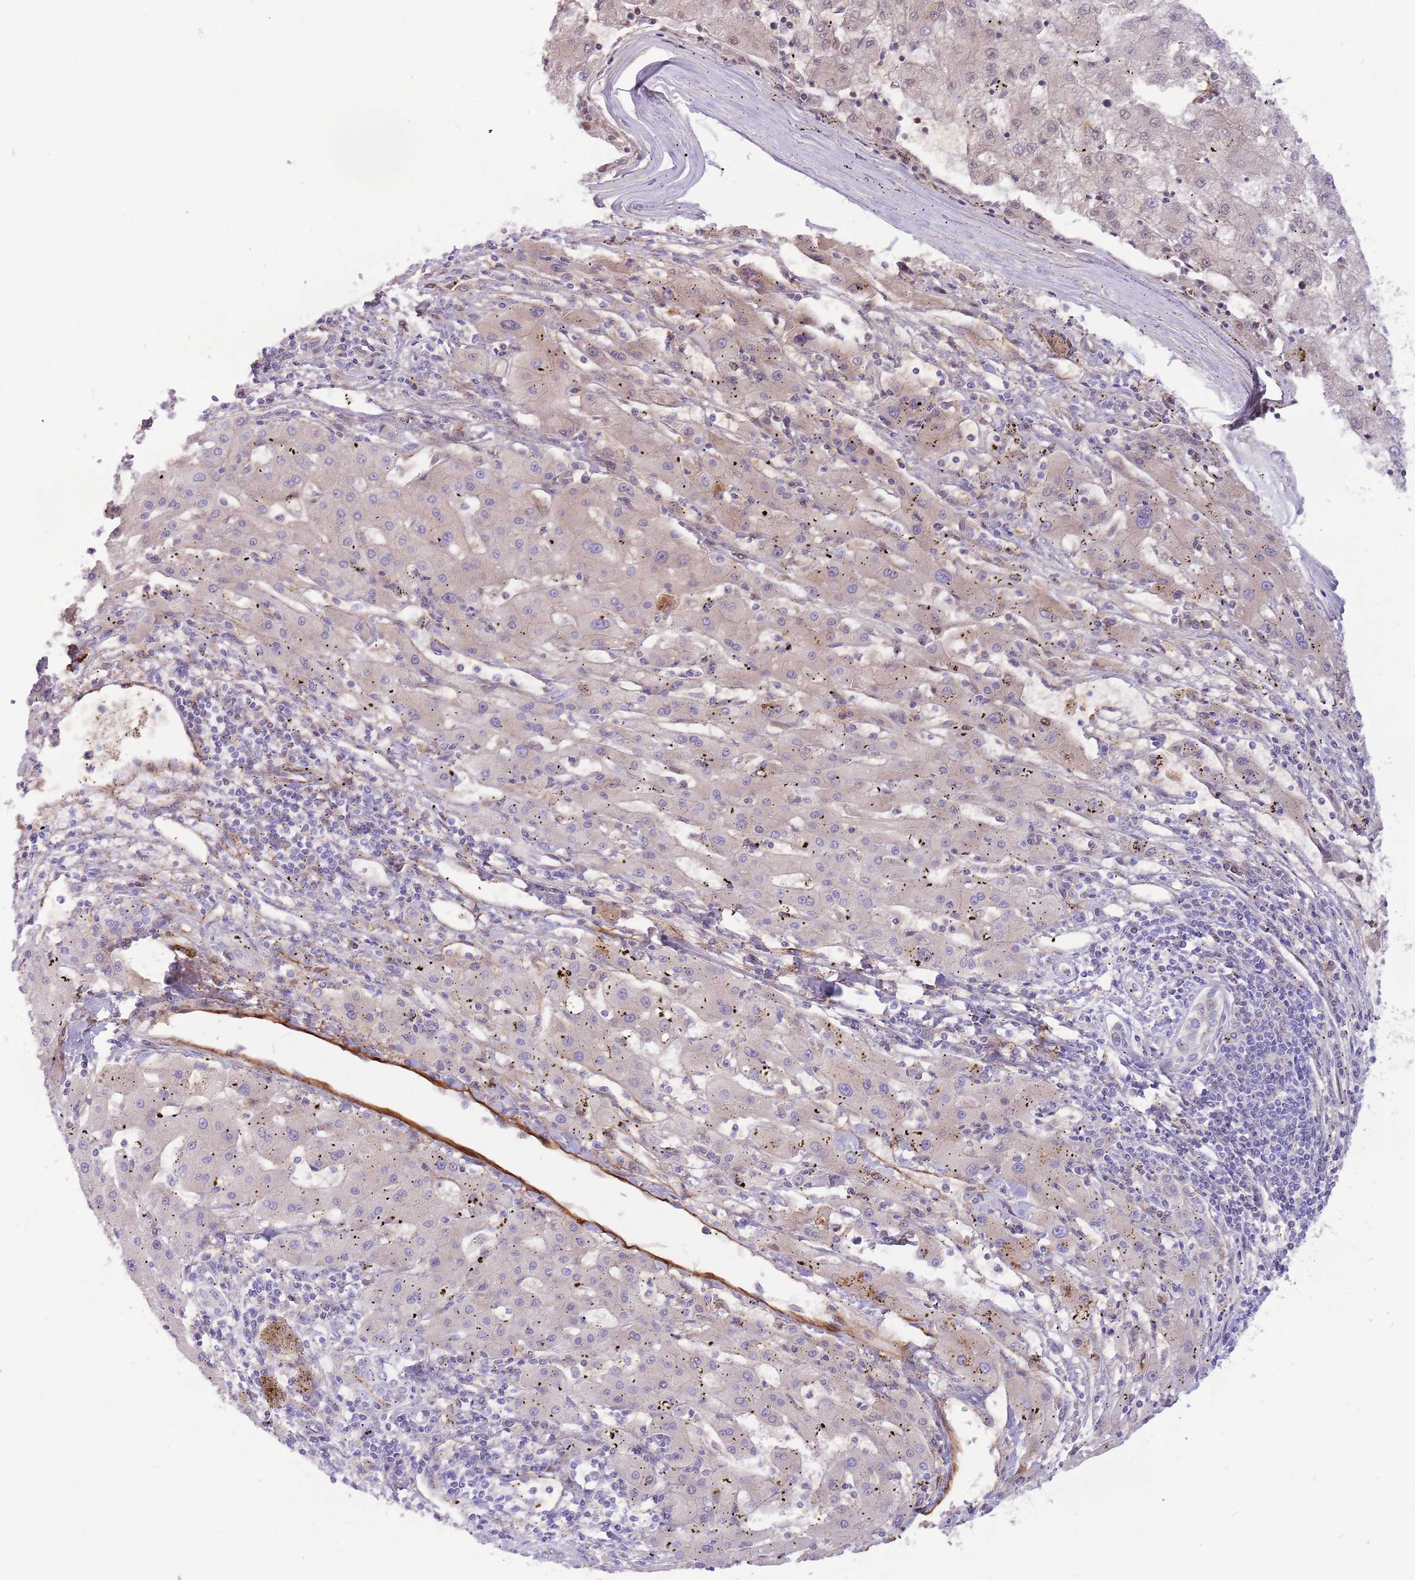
{"staining": {"intensity": "negative", "quantity": "none", "location": "none"}, "tissue": "liver cancer", "cell_type": "Tumor cells", "image_type": "cancer", "snomed": [{"axis": "morphology", "description": "Carcinoma, Hepatocellular, NOS"}, {"axis": "topography", "description": "Liver"}], "caption": "This is a photomicrograph of IHC staining of liver cancer (hepatocellular carcinoma), which shows no staining in tumor cells. Brightfield microscopy of IHC stained with DAB (3,3'-diaminobenzidine) (brown) and hematoxylin (blue), captured at high magnification.", "gene": "LEPROTL1", "patient": {"sex": "male", "age": 72}}